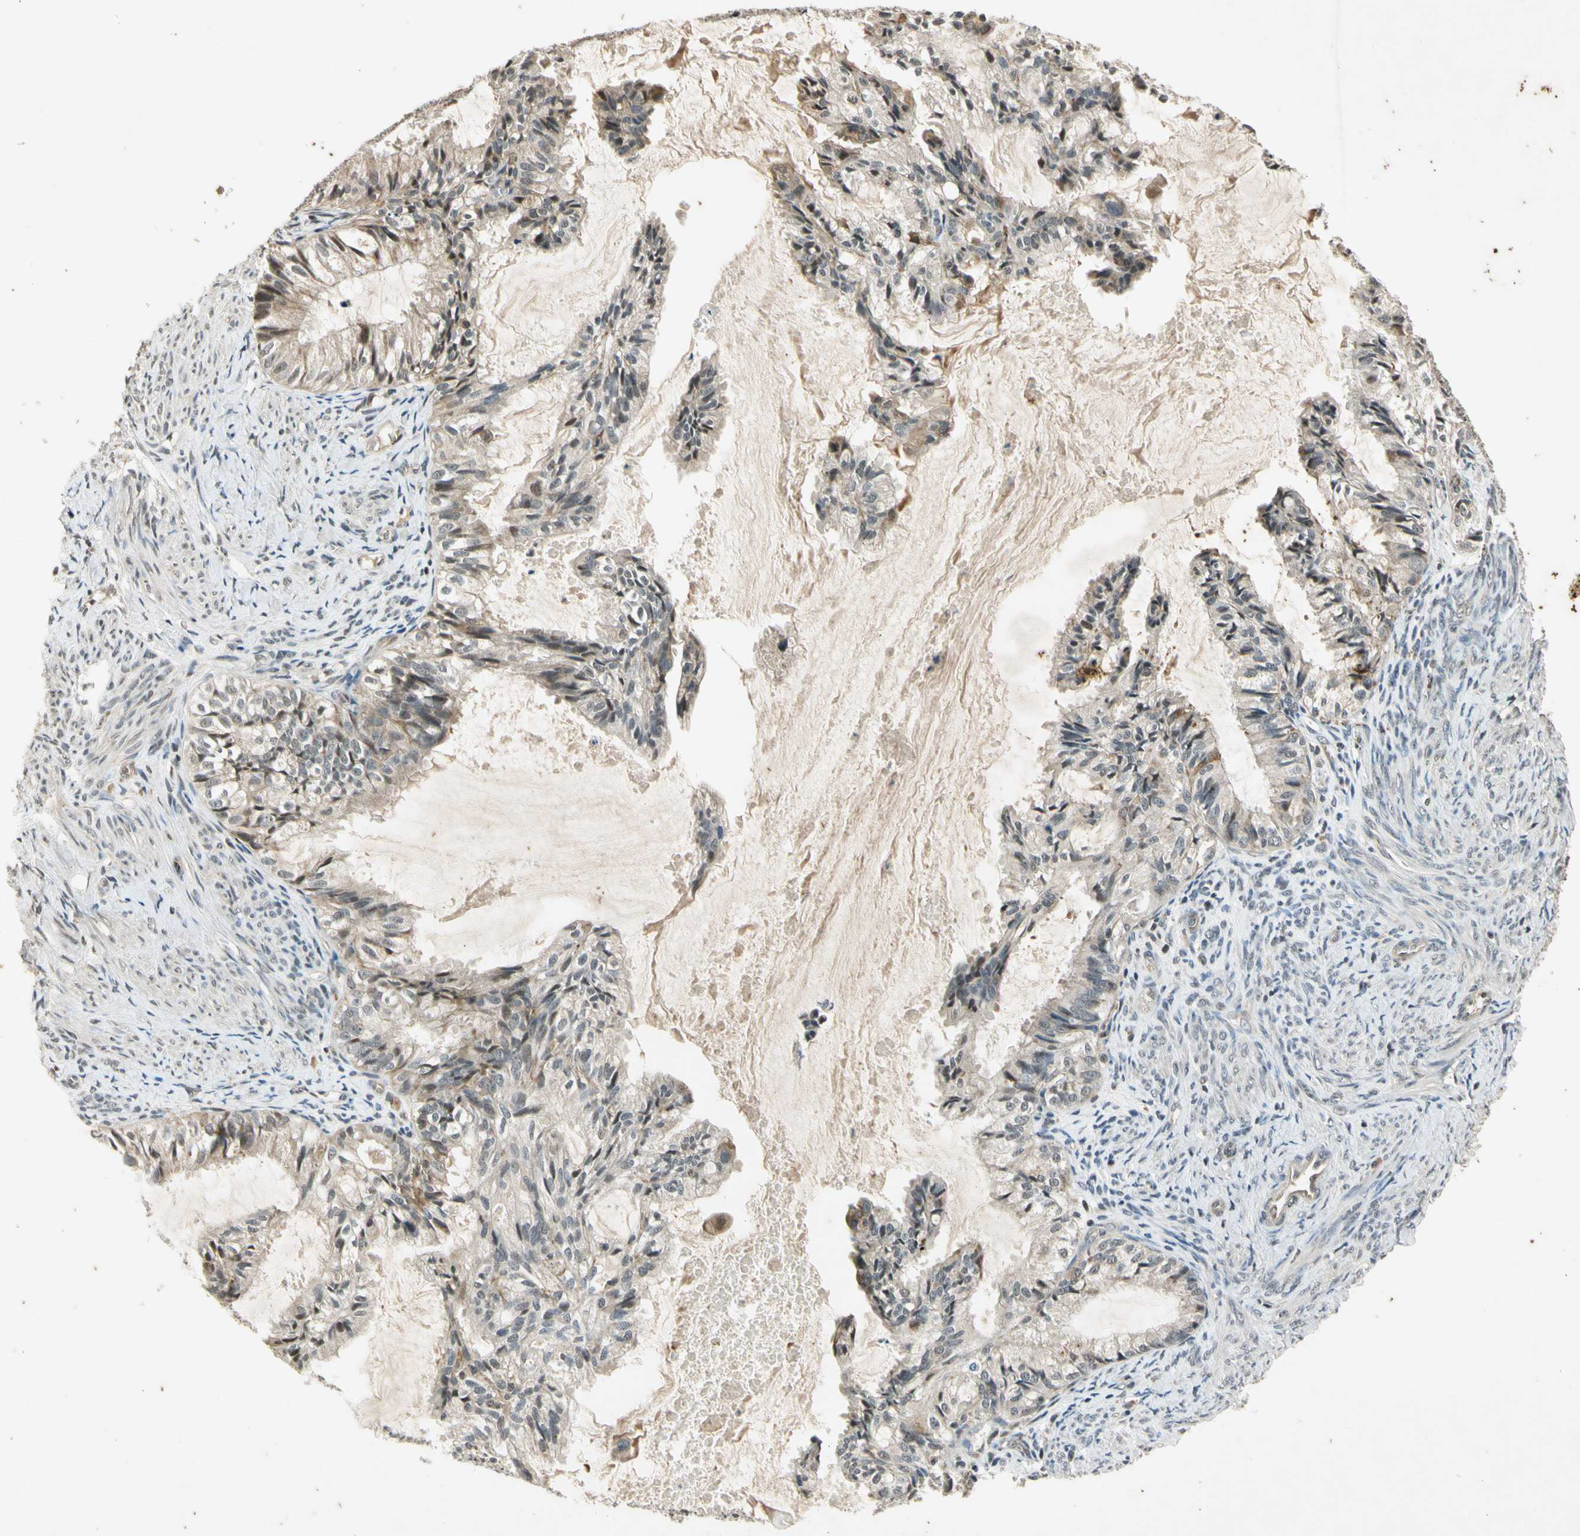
{"staining": {"intensity": "weak", "quantity": "25%-75%", "location": "cytoplasmic/membranous"}, "tissue": "cervical cancer", "cell_type": "Tumor cells", "image_type": "cancer", "snomed": [{"axis": "morphology", "description": "Normal tissue, NOS"}, {"axis": "morphology", "description": "Adenocarcinoma, NOS"}, {"axis": "topography", "description": "Cervix"}, {"axis": "topography", "description": "Endometrium"}], "caption": "There is low levels of weak cytoplasmic/membranous positivity in tumor cells of cervical cancer (adenocarcinoma), as demonstrated by immunohistochemical staining (brown color).", "gene": "EFNB2", "patient": {"sex": "female", "age": 86}}